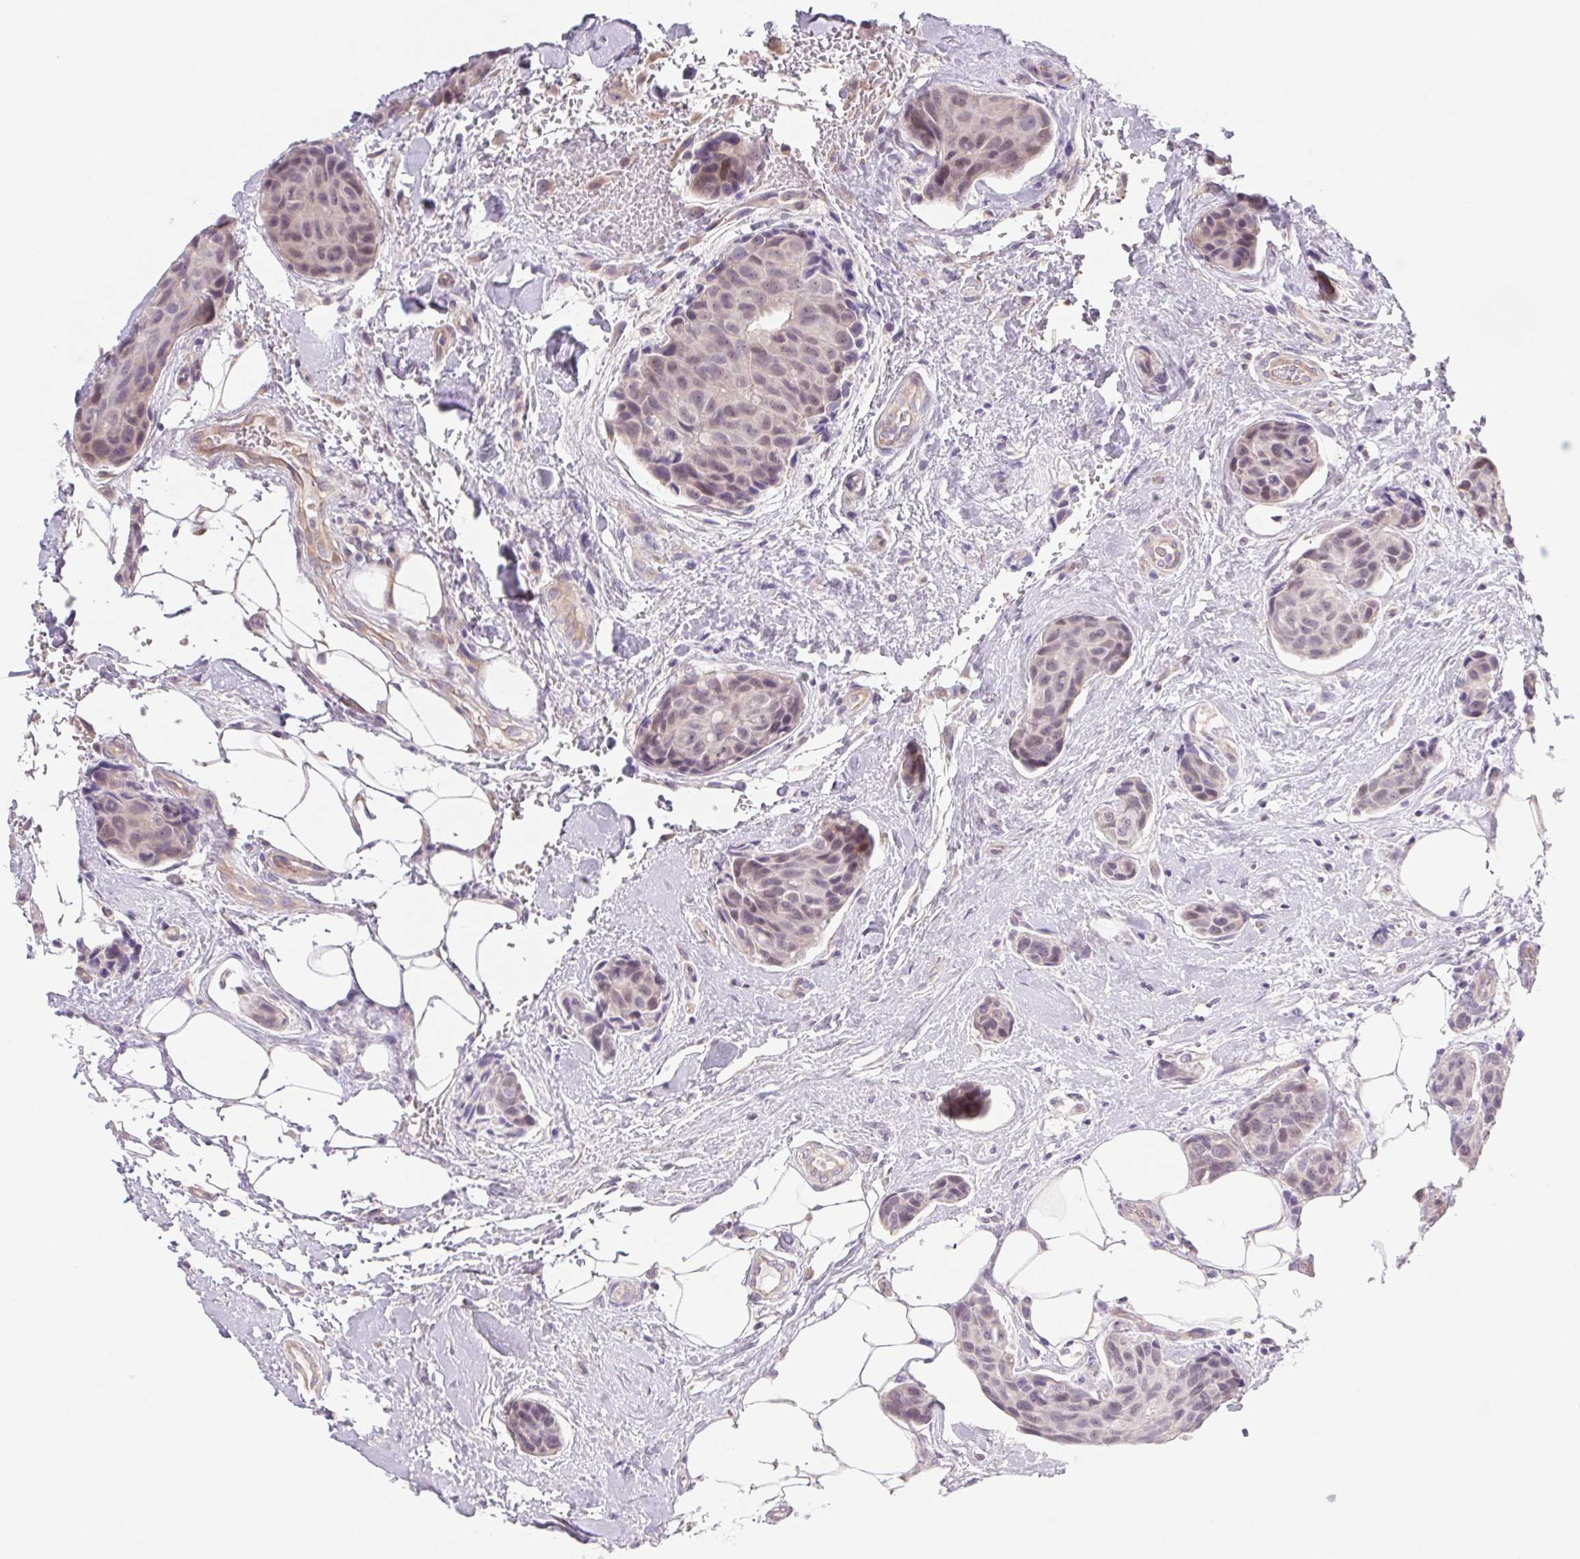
{"staining": {"intensity": "weak", "quantity": "25%-75%", "location": "nuclear"}, "tissue": "breast cancer", "cell_type": "Tumor cells", "image_type": "cancer", "snomed": [{"axis": "morphology", "description": "Duct carcinoma"}, {"axis": "topography", "description": "Breast"}, {"axis": "topography", "description": "Lymph node"}], "caption": "Breast cancer (invasive ductal carcinoma) stained with a brown dye exhibits weak nuclear positive expression in about 25%-75% of tumor cells.", "gene": "CTNND2", "patient": {"sex": "female", "age": 80}}